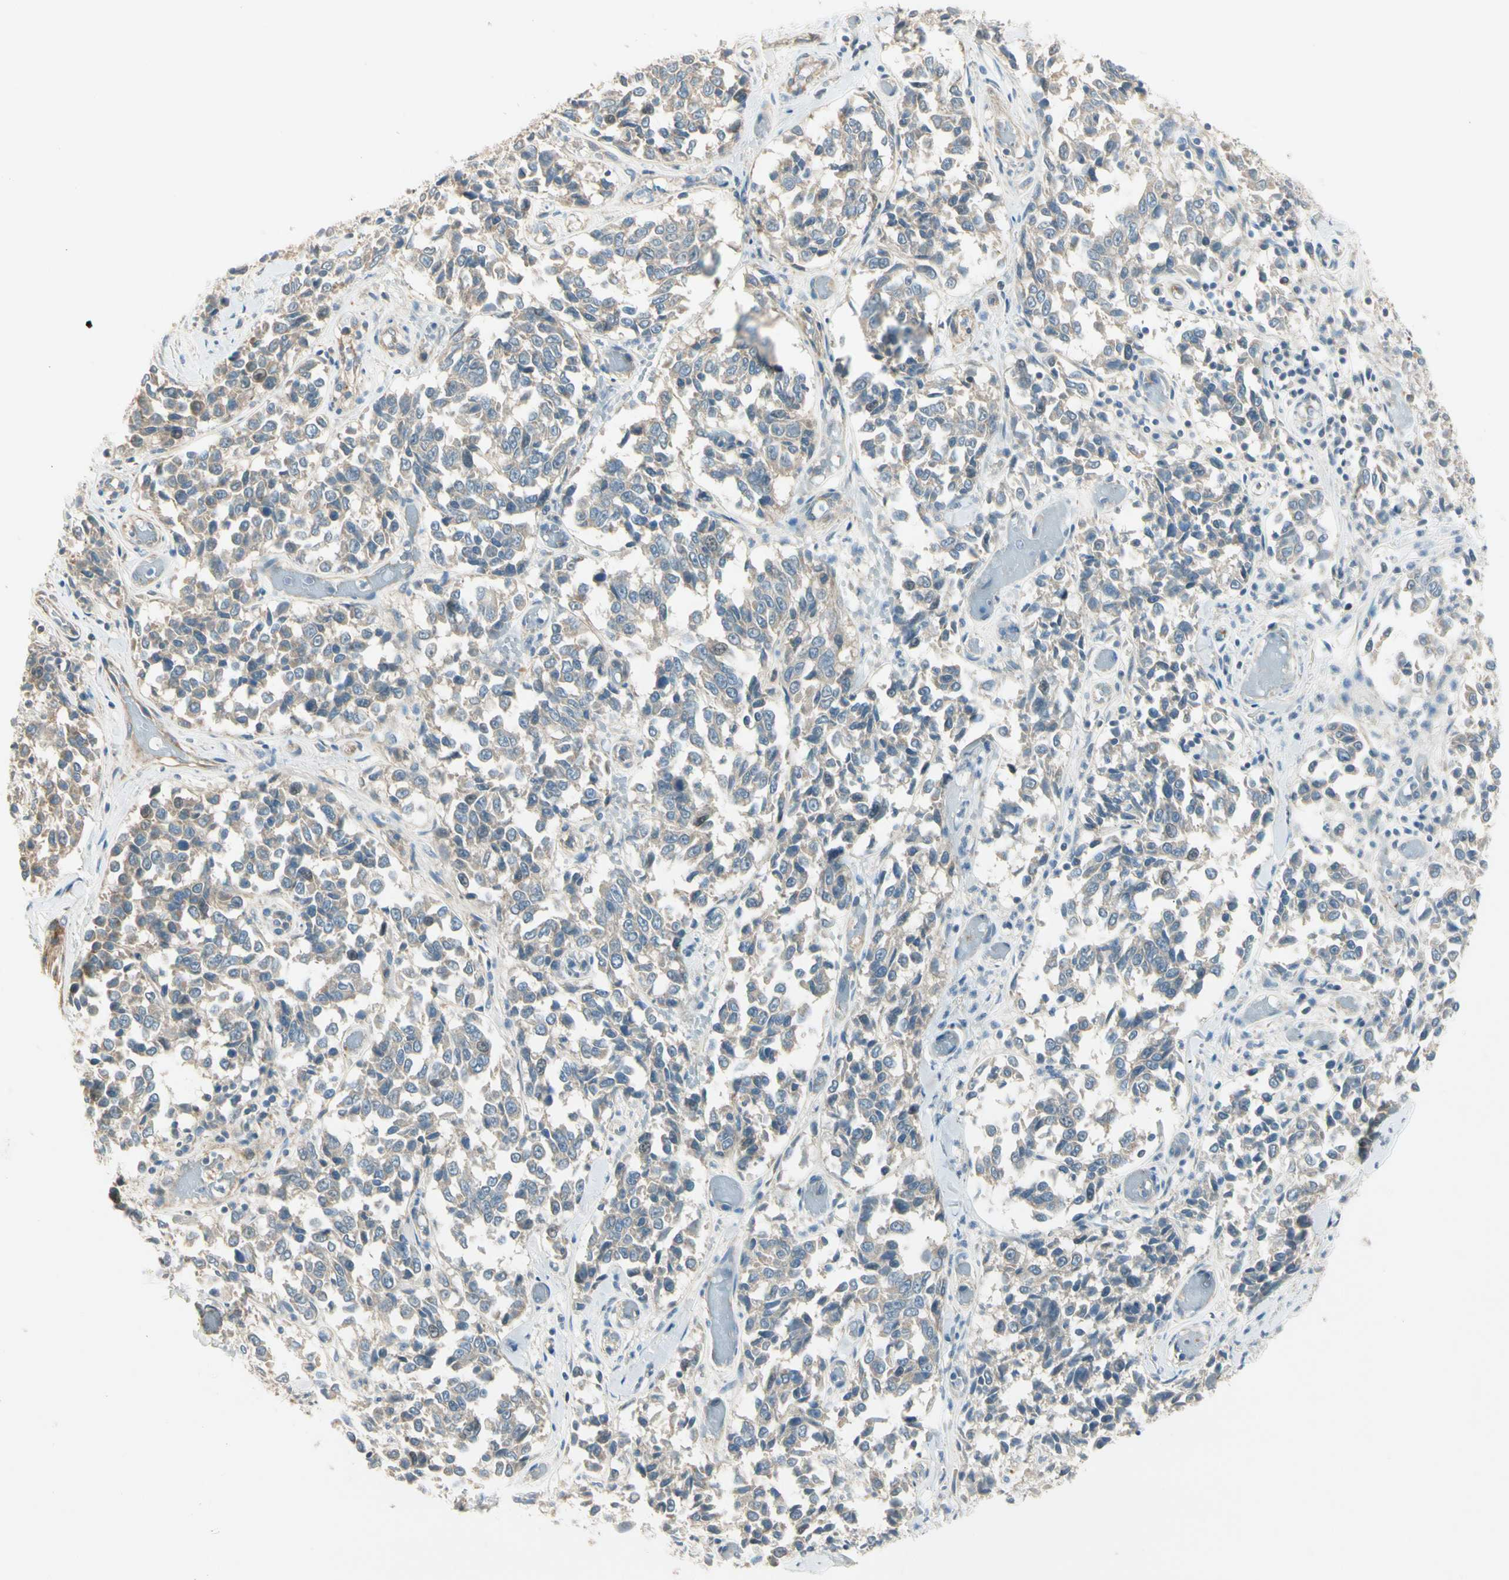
{"staining": {"intensity": "negative", "quantity": "none", "location": "none"}, "tissue": "melanoma", "cell_type": "Tumor cells", "image_type": "cancer", "snomed": [{"axis": "morphology", "description": "Malignant melanoma, NOS"}, {"axis": "topography", "description": "Skin"}], "caption": "High power microscopy micrograph of an immunohistochemistry histopathology image of melanoma, revealing no significant staining in tumor cells.", "gene": "ADGRA3", "patient": {"sex": "female", "age": 64}}